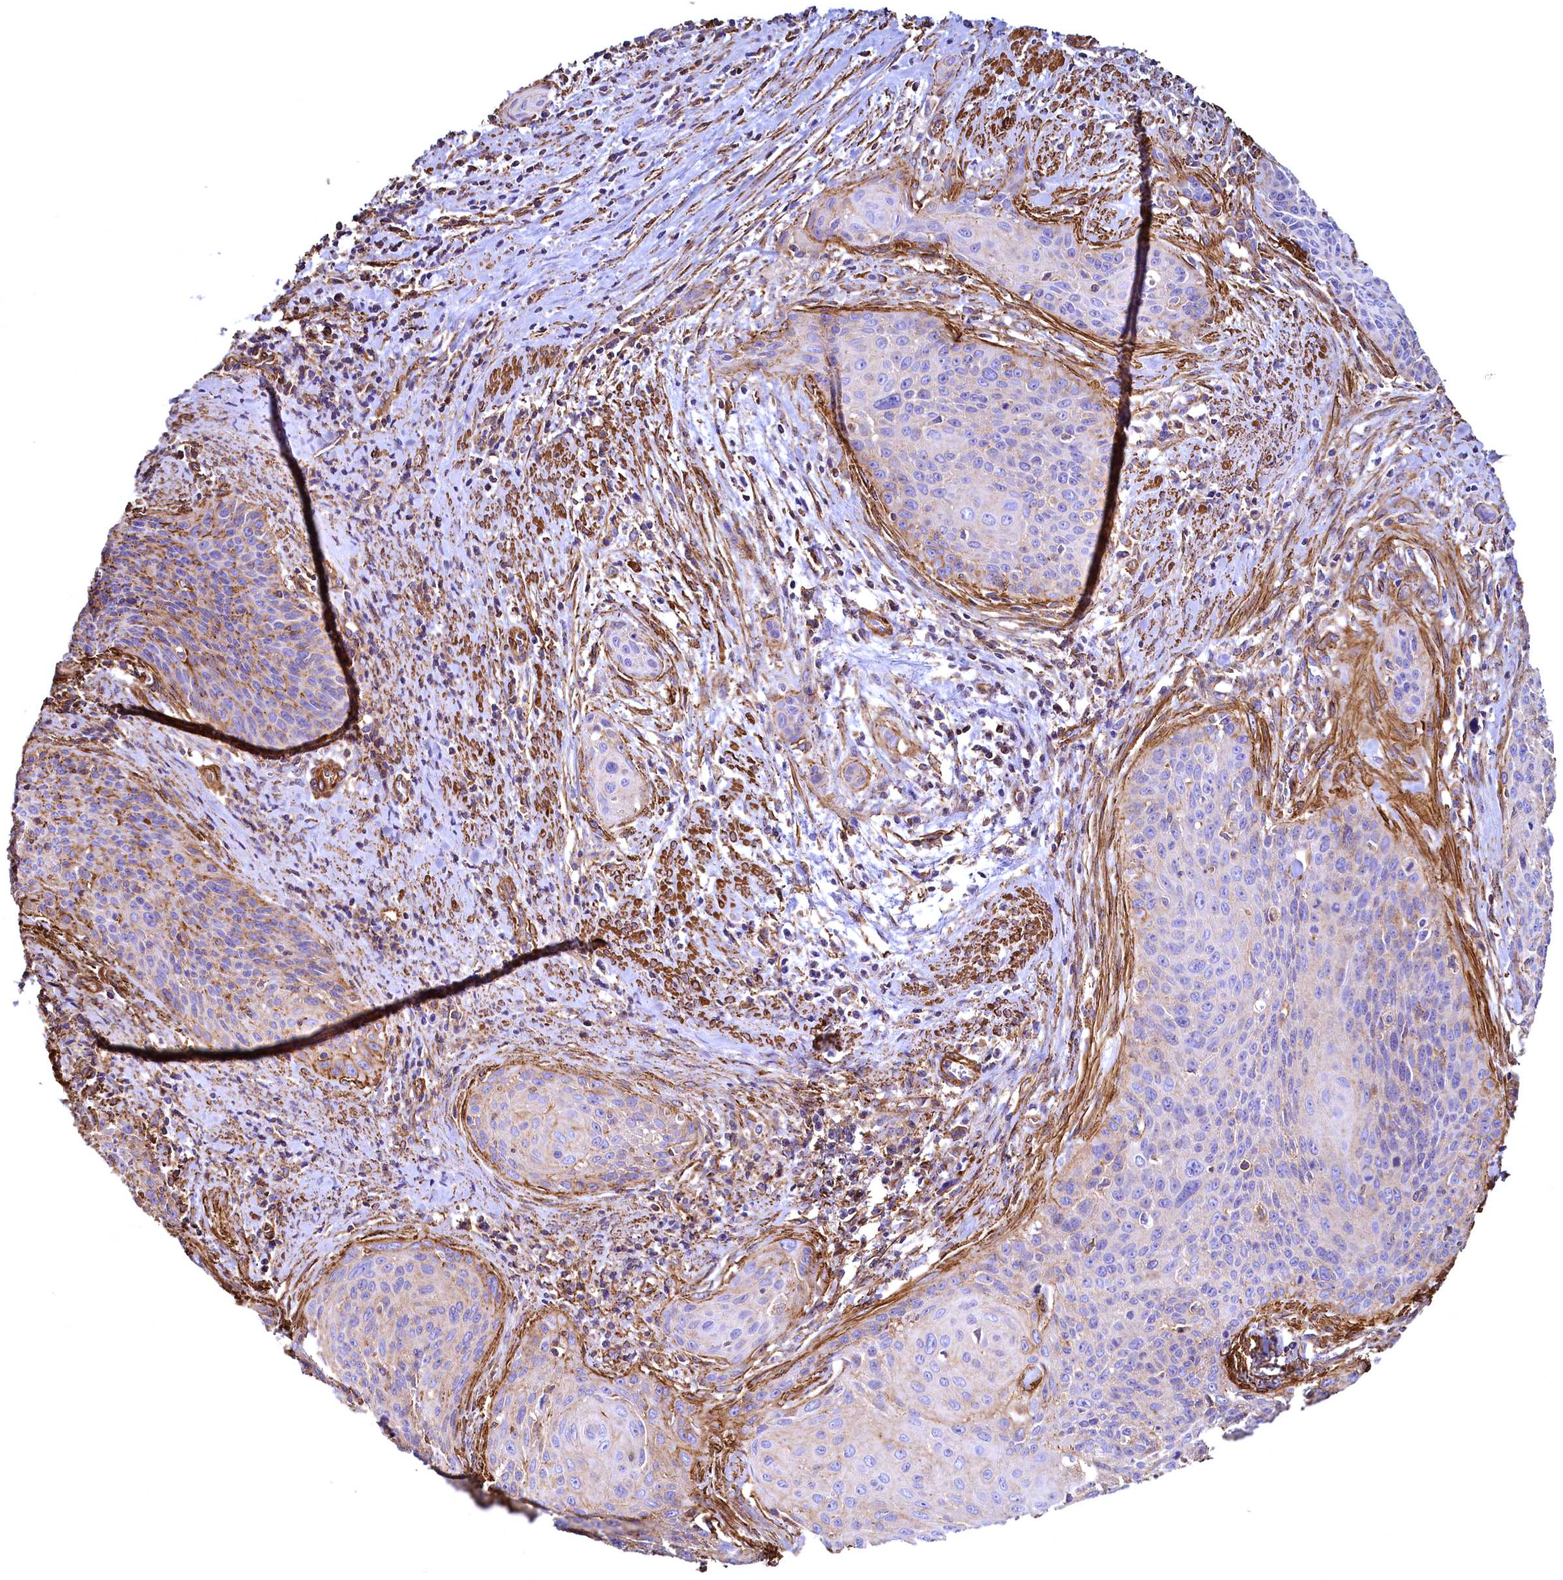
{"staining": {"intensity": "moderate", "quantity": "<25%", "location": "cytoplasmic/membranous"}, "tissue": "cervical cancer", "cell_type": "Tumor cells", "image_type": "cancer", "snomed": [{"axis": "morphology", "description": "Squamous cell carcinoma, NOS"}, {"axis": "topography", "description": "Cervix"}], "caption": "The image displays a brown stain indicating the presence of a protein in the cytoplasmic/membranous of tumor cells in squamous cell carcinoma (cervical).", "gene": "THBS1", "patient": {"sex": "female", "age": 55}}